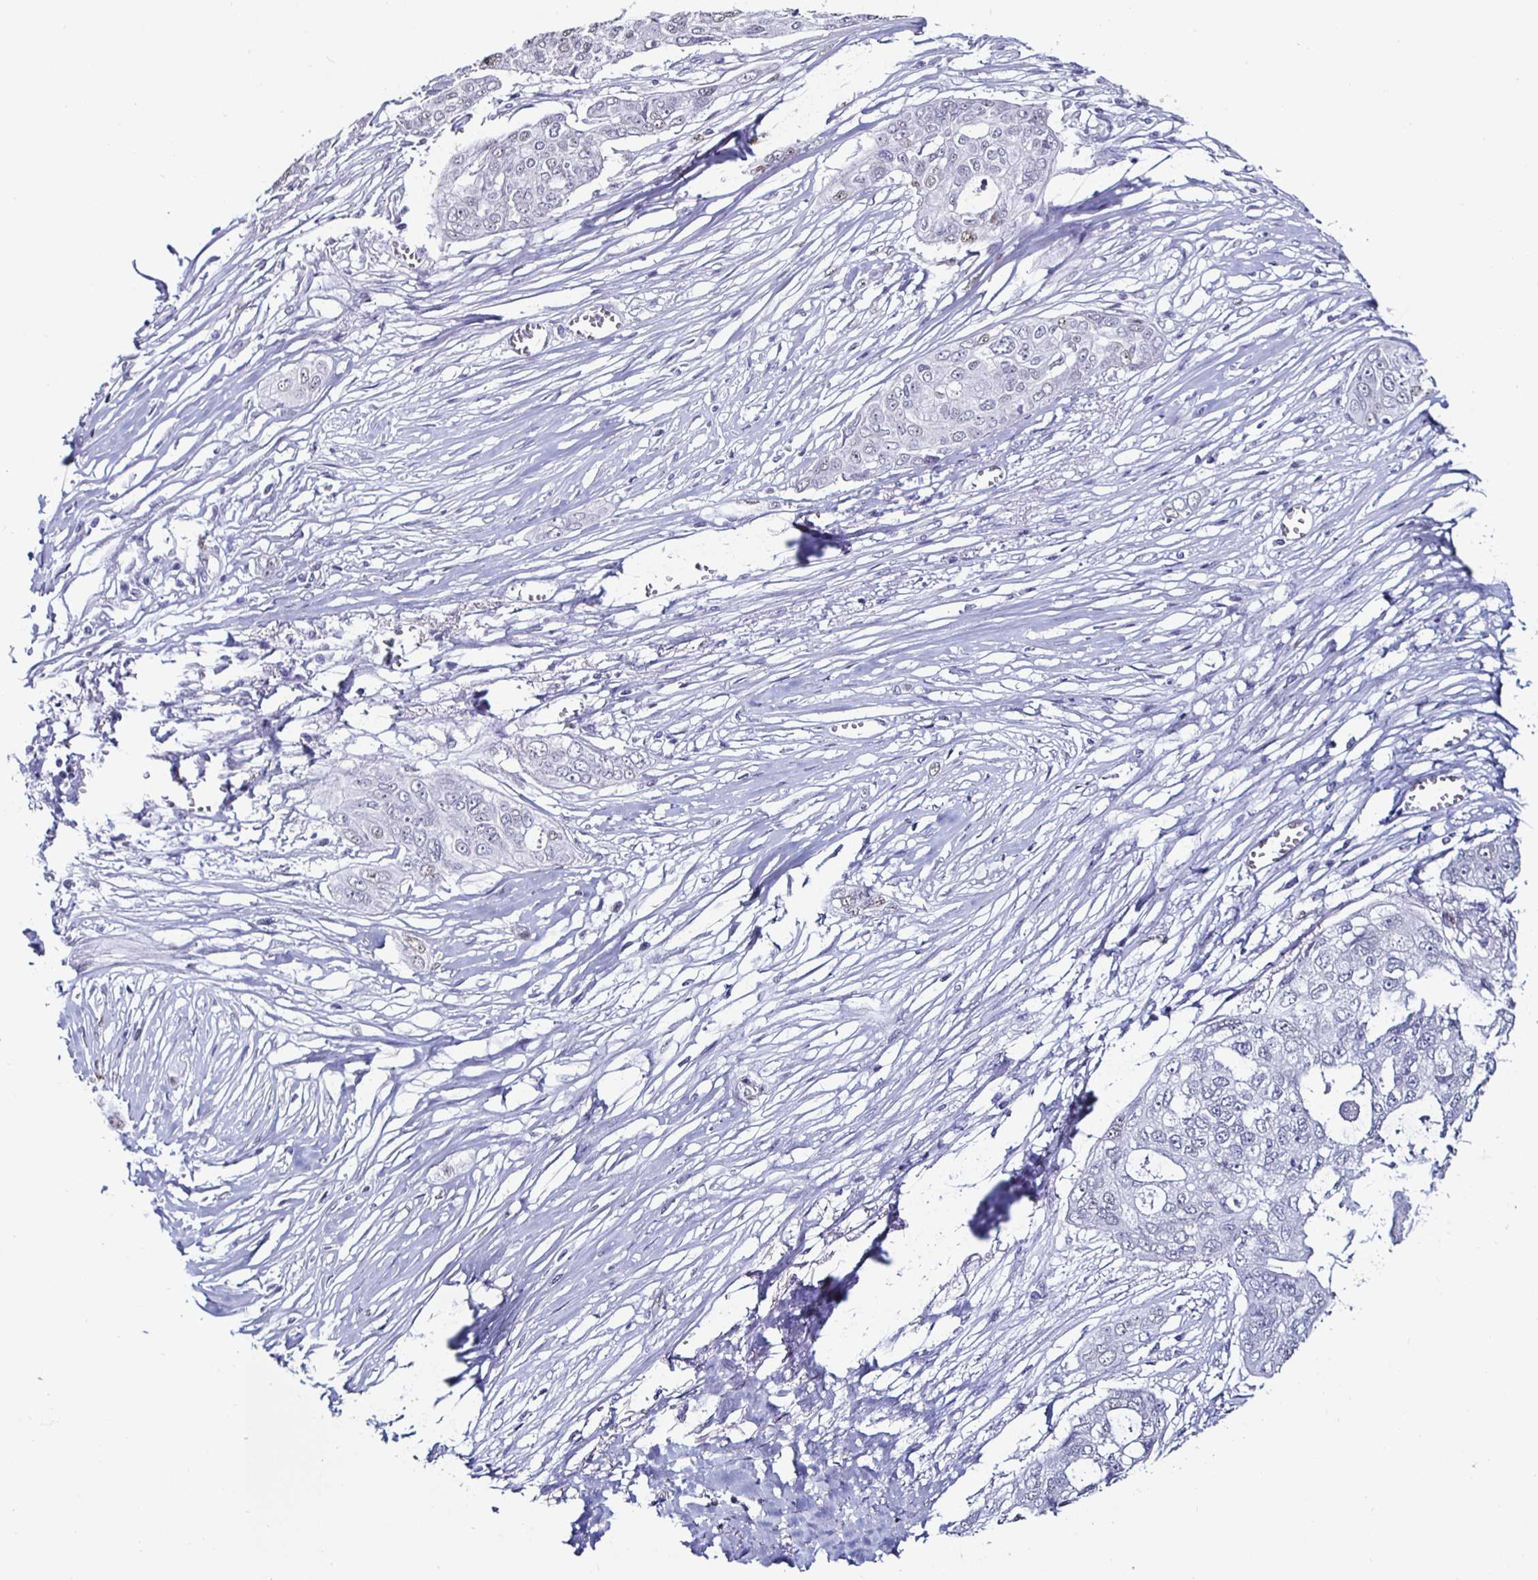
{"staining": {"intensity": "negative", "quantity": "none", "location": "none"}, "tissue": "ovarian cancer", "cell_type": "Tumor cells", "image_type": "cancer", "snomed": [{"axis": "morphology", "description": "Carcinoma, endometroid"}, {"axis": "topography", "description": "Ovary"}], "caption": "DAB immunohistochemical staining of human ovarian cancer (endometroid carcinoma) displays no significant staining in tumor cells.", "gene": "DDX39B", "patient": {"sex": "female", "age": 70}}